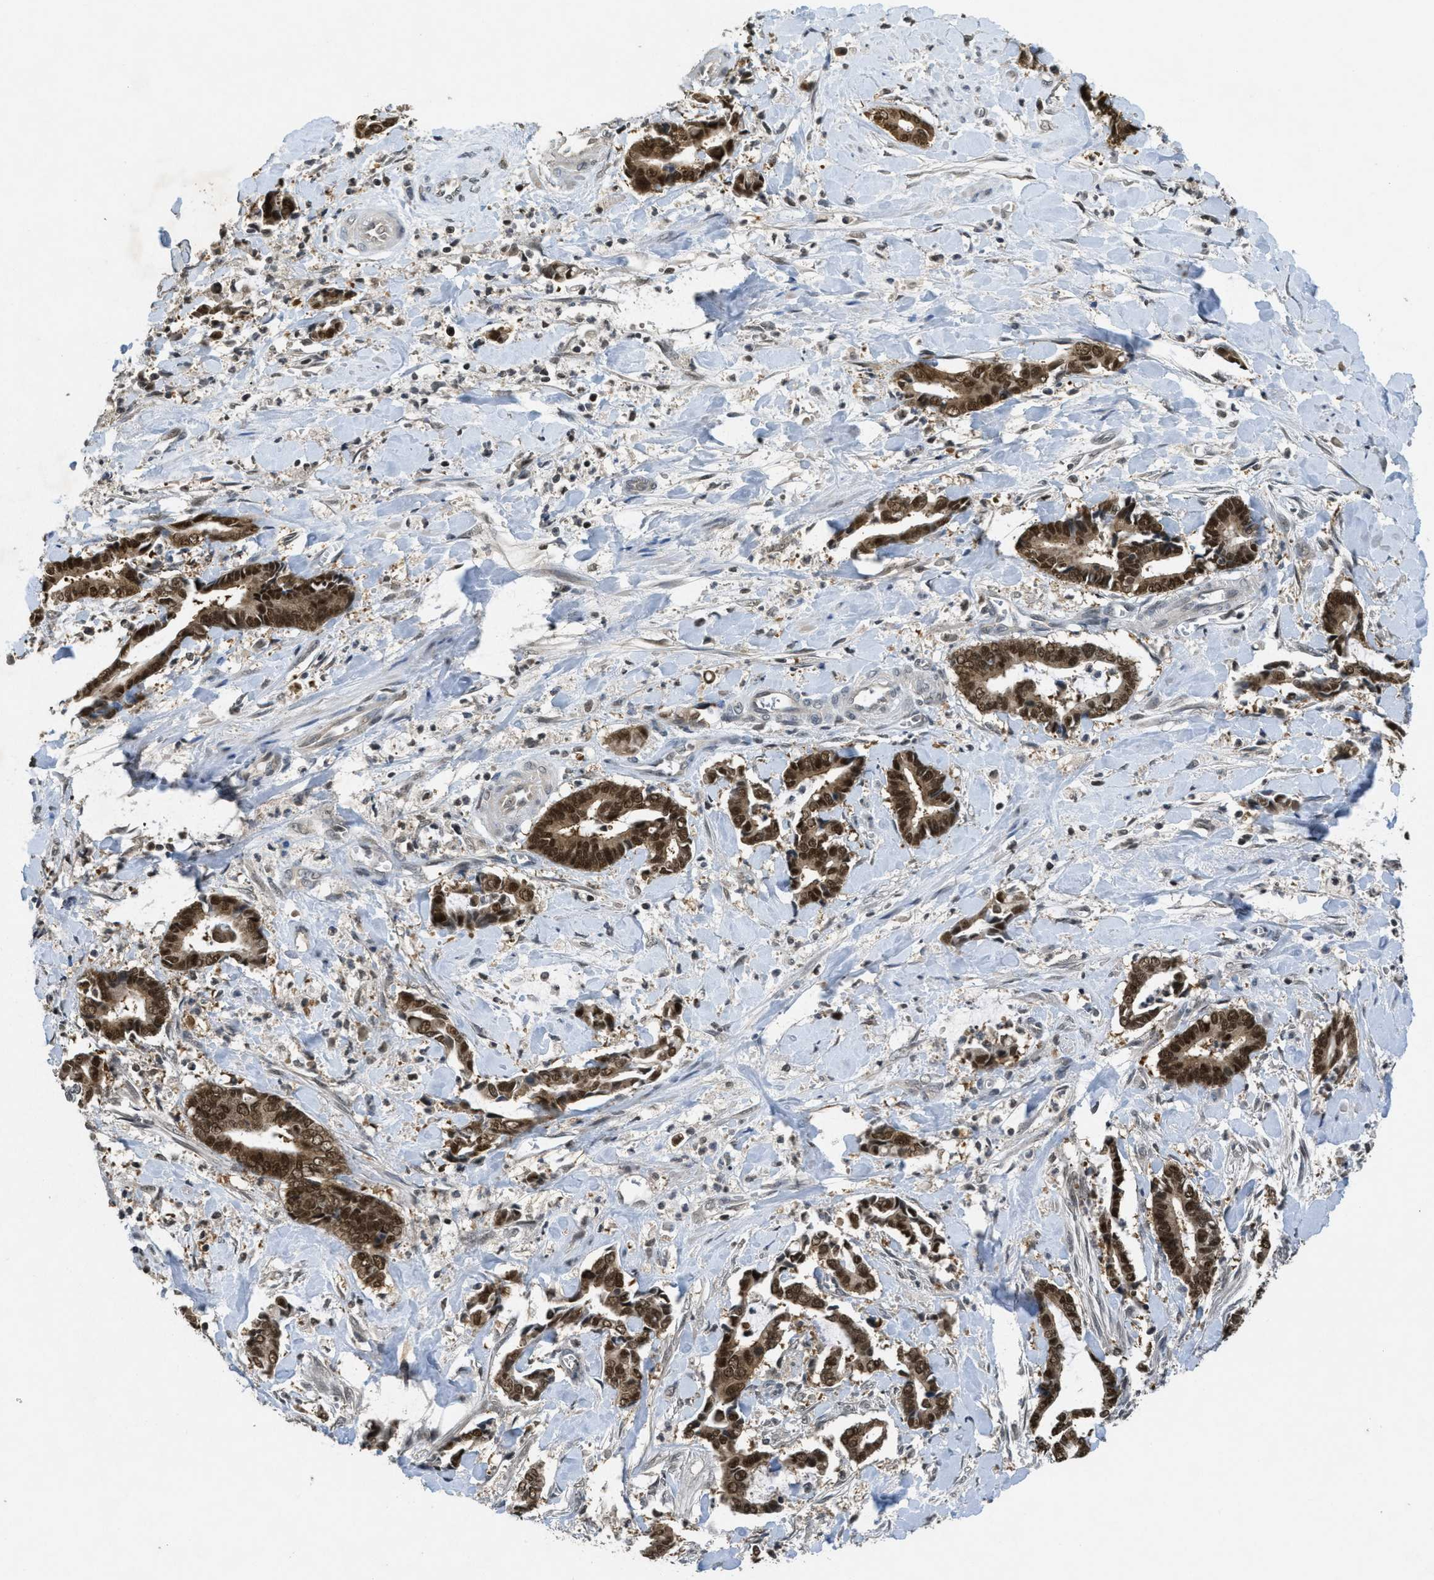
{"staining": {"intensity": "strong", "quantity": ">75%", "location": "cytoplasmic/membranous,nuclear"}, "tissue": "cervical cancer", "cell_type": "Tumor cells", "image_type": "cancer", "snomed": [{"axis": "morphology", "description": "Adenocarcinoma, NOS"}, {"axis": "topography", "description": "Cervix"}], "caption": "A micrograph of cervical cancer (adenocarcinoma) stained for a protein exhibits strong cytoplasmic/membranous and nuclear brown staining in tumor cells.", "gene": "DNAJB1", "patient": {"sex": "female", "age": 44}}